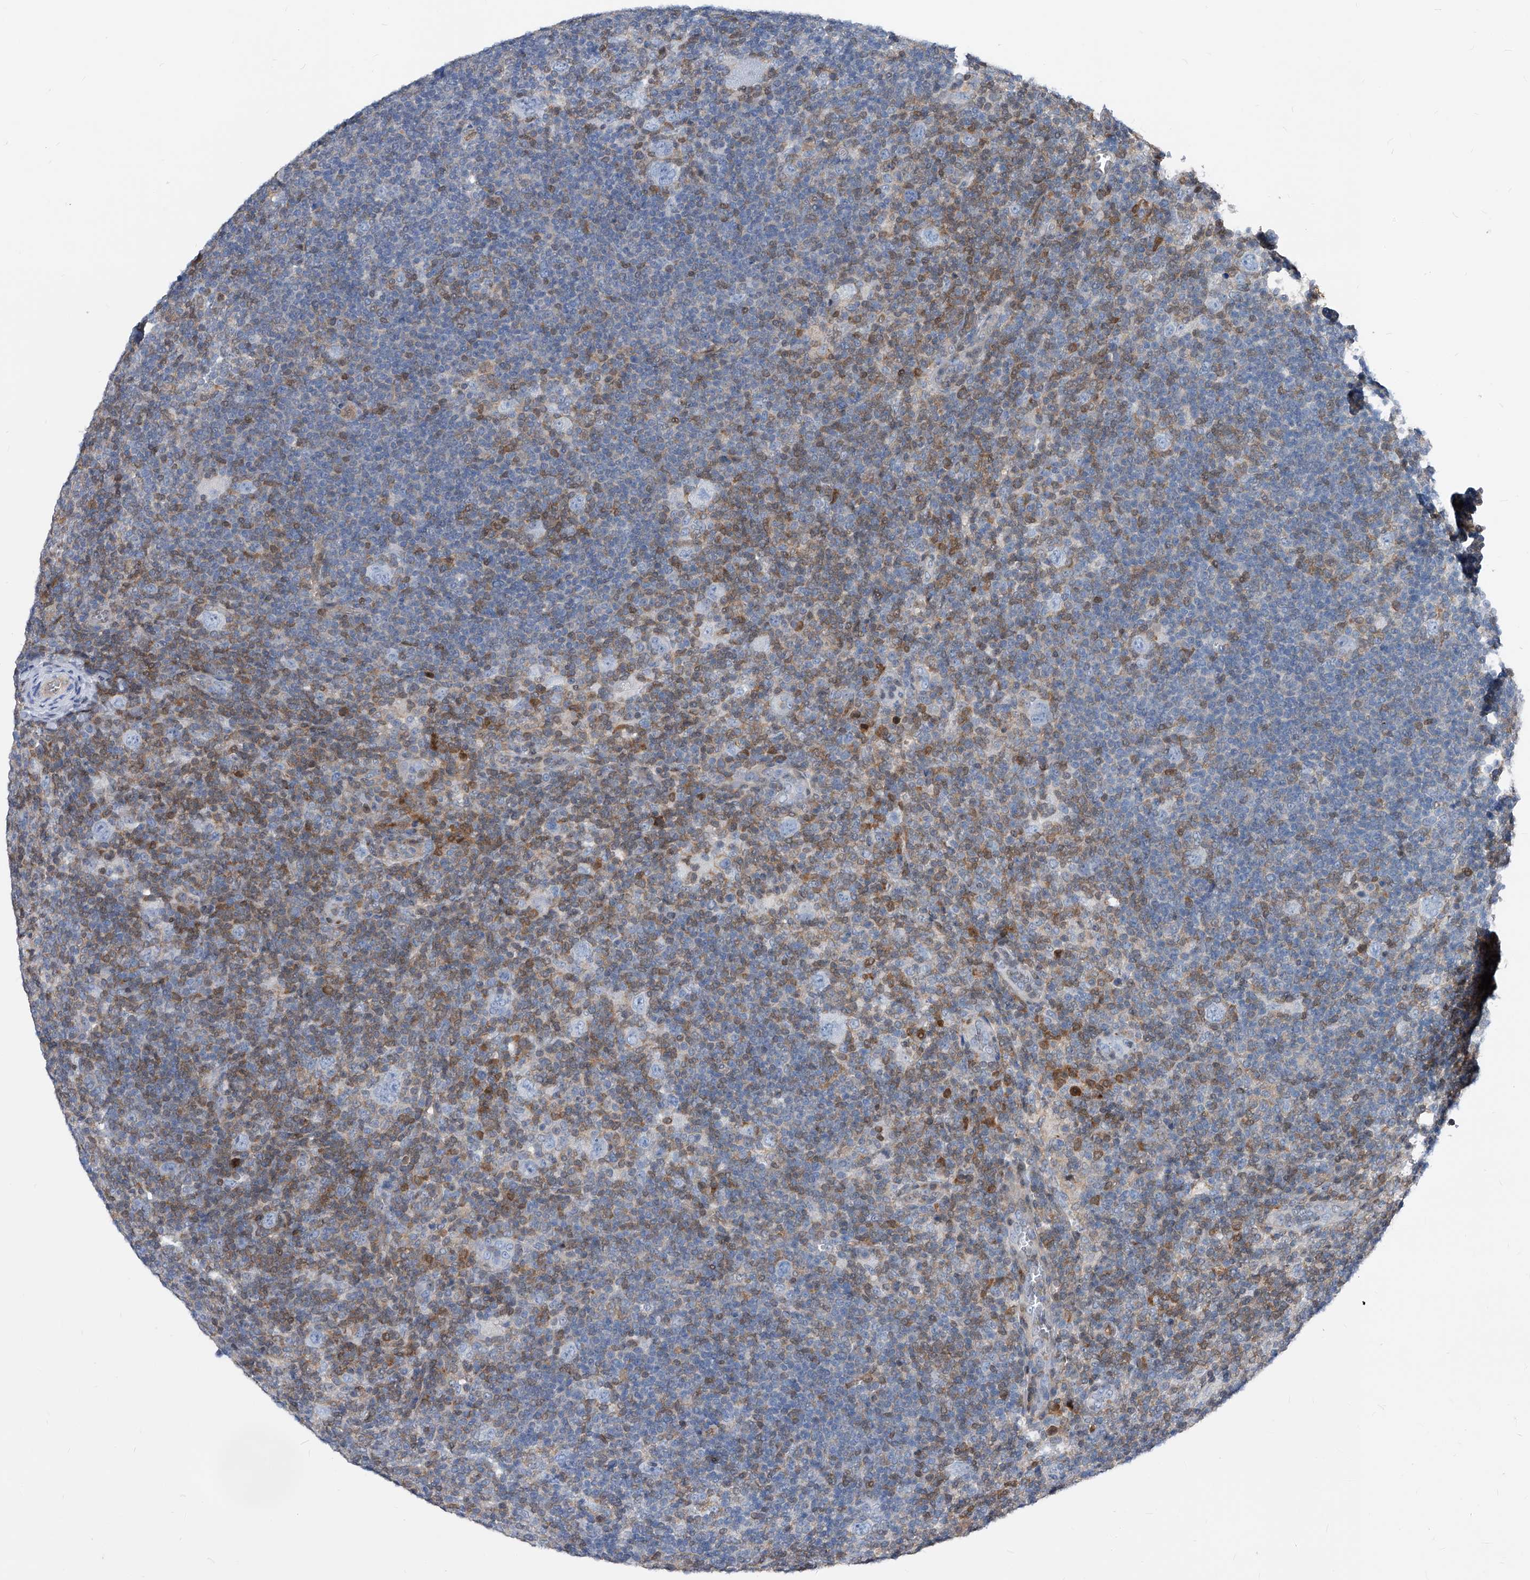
{"staining": {"intensity": "negative", "quantity": "none", "location": "none"}, "tissue": "lymphoma", "cell_type": "Tumor cells", "image_type": "cancer", "snomed": [{"axis": "morphology", "description": "Hodgkin's disease, NOS"}, {"axis": "topography", "description": "Lymph node"}], "caption": "Tumor cells are negative for protein expression in human Hodgkin's disease. Nuclei are stained in blue.", "gene": "MAP2K6", "patient": {"sex": "female", "age": 57}}